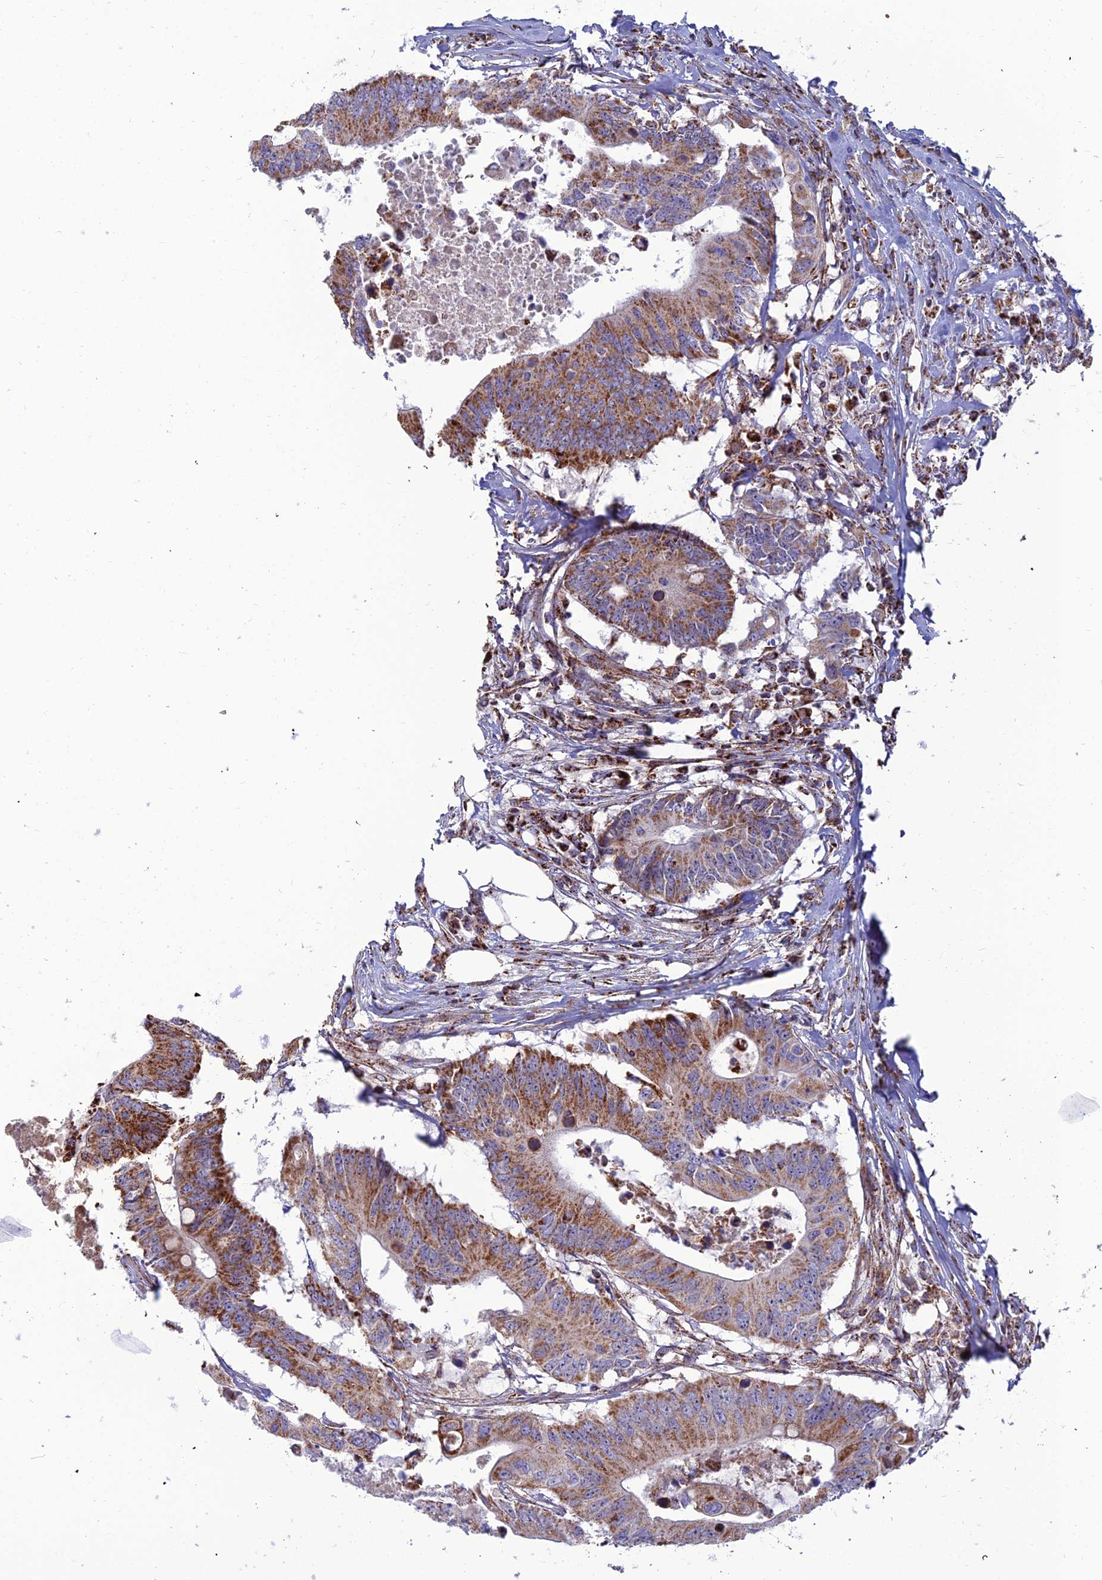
{"staining": {"intensity": "strong", "quantity": ">75%", "location": "cytoplasmic/membranous"}, "tissue": "colorectal cancer", "cell_type": "Tumor cells", "image_type": "cancer", "snomed": [{"axis": "morphology", "description": "Adenocarcinoma, NOS"}, {"axis": "topography", "description": "Colon"}], "caption": "Immunohistochemistry micrograph of adenocarcinoma (colorectal) stained for a protein (brown), which demonstrates high levels of strong cytoplasmic/membranous expression in about >75% of tumor cells.", "gene": "SLC35F4", "patient": {"sex": "male", "age": 71}}